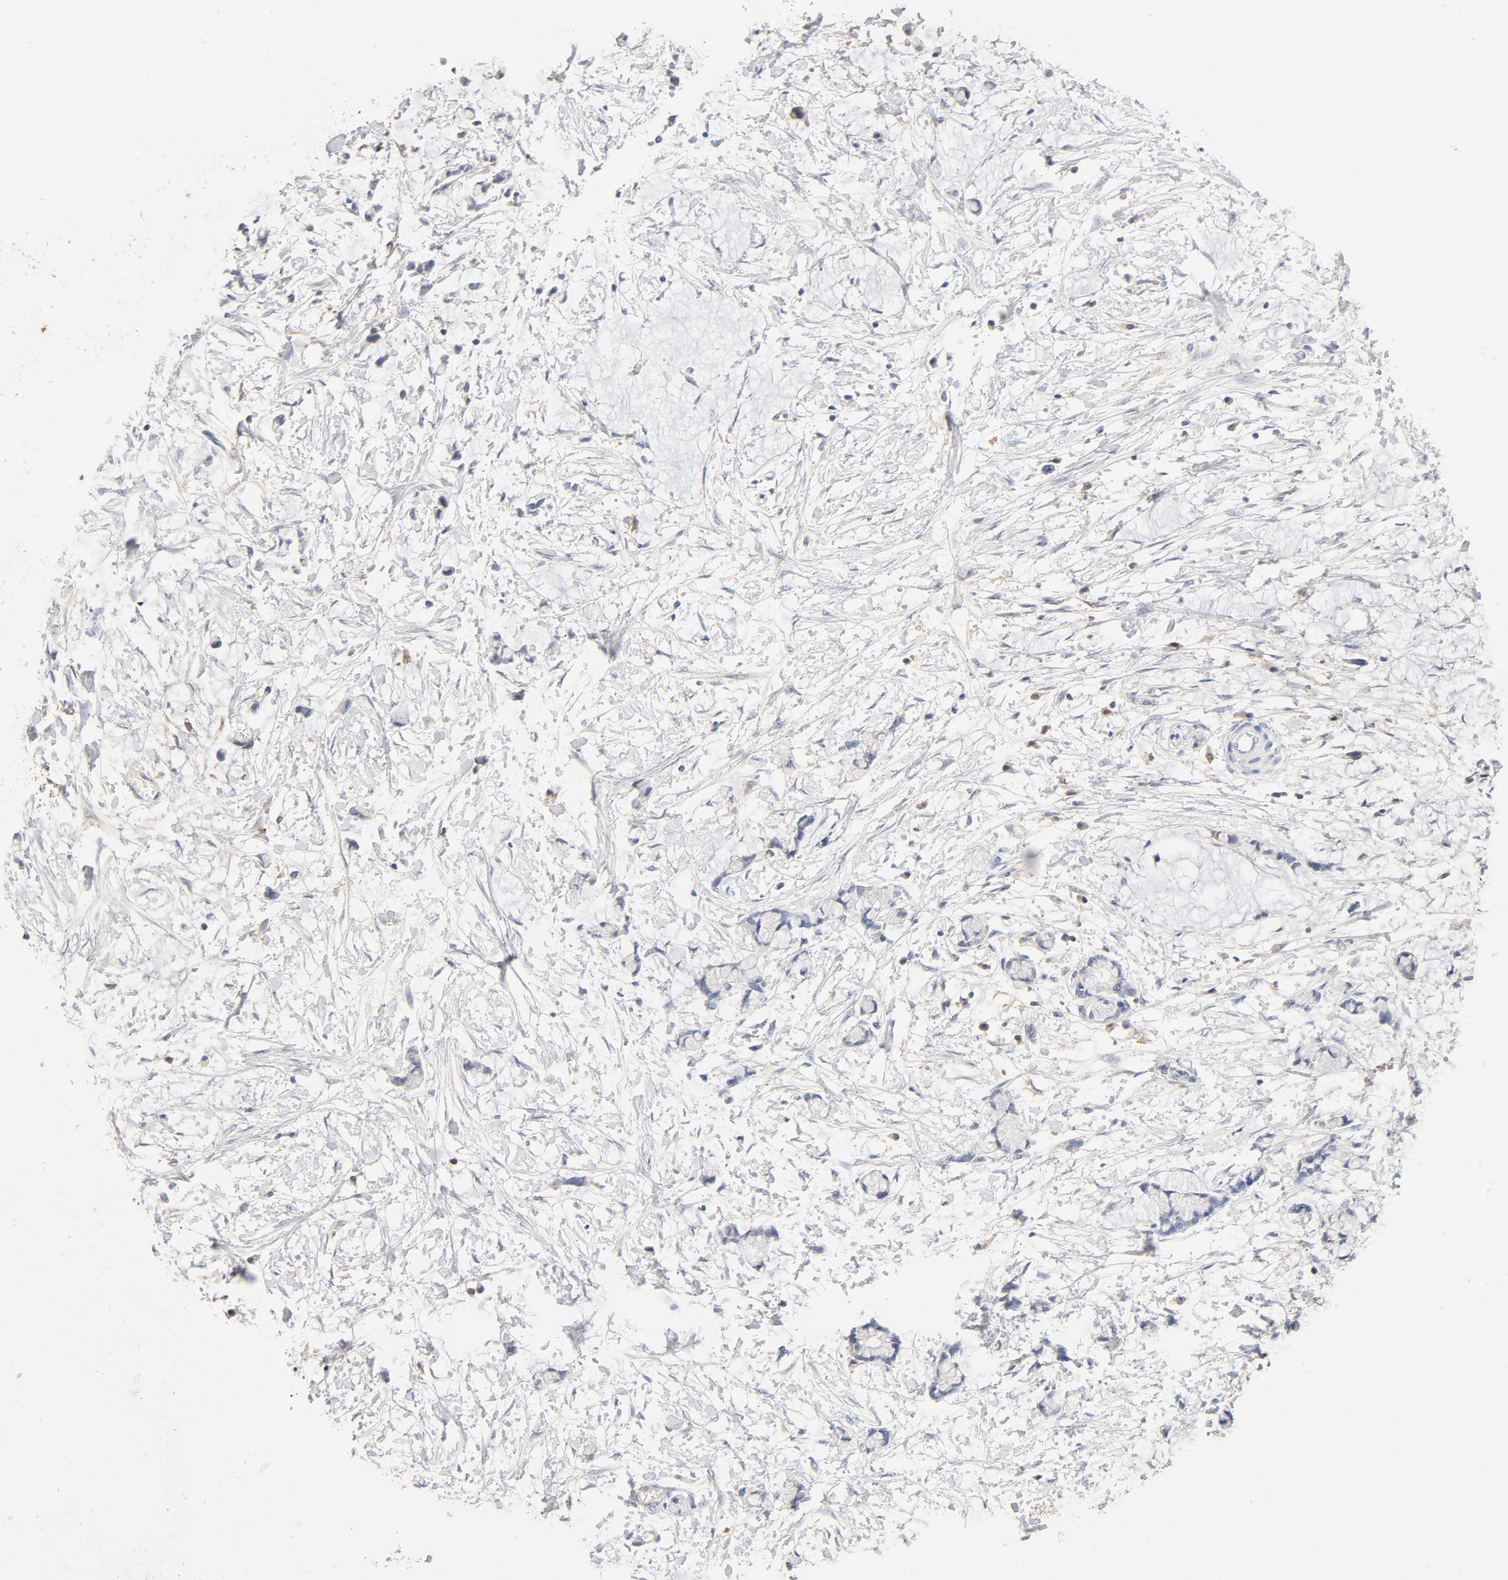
{"staining": {"intensity": "negative", "quantity": "none", "location": "none"}, "tissue": "colorectal cancer", "cell_type": "Tumor cells", "image_type": "cancer", "snomed": [{"axis": "morphology", "description": "Normal tissue, NOS"}, {"axis": "morphology", "description": "Adenocarcinoma, NOS"}, {"axis": "topography", "description": "Colon"}, {"axis": "topography", "description": "Peripheral nerve tissue"}], "caption": "This is an immunohistochemistry (IHC) histopathology image of human colorectal adenocarcinoma. There is no staining in tumor cells.", "gene": "STAT1", "patient": {"sex": "male", "age": 14}}